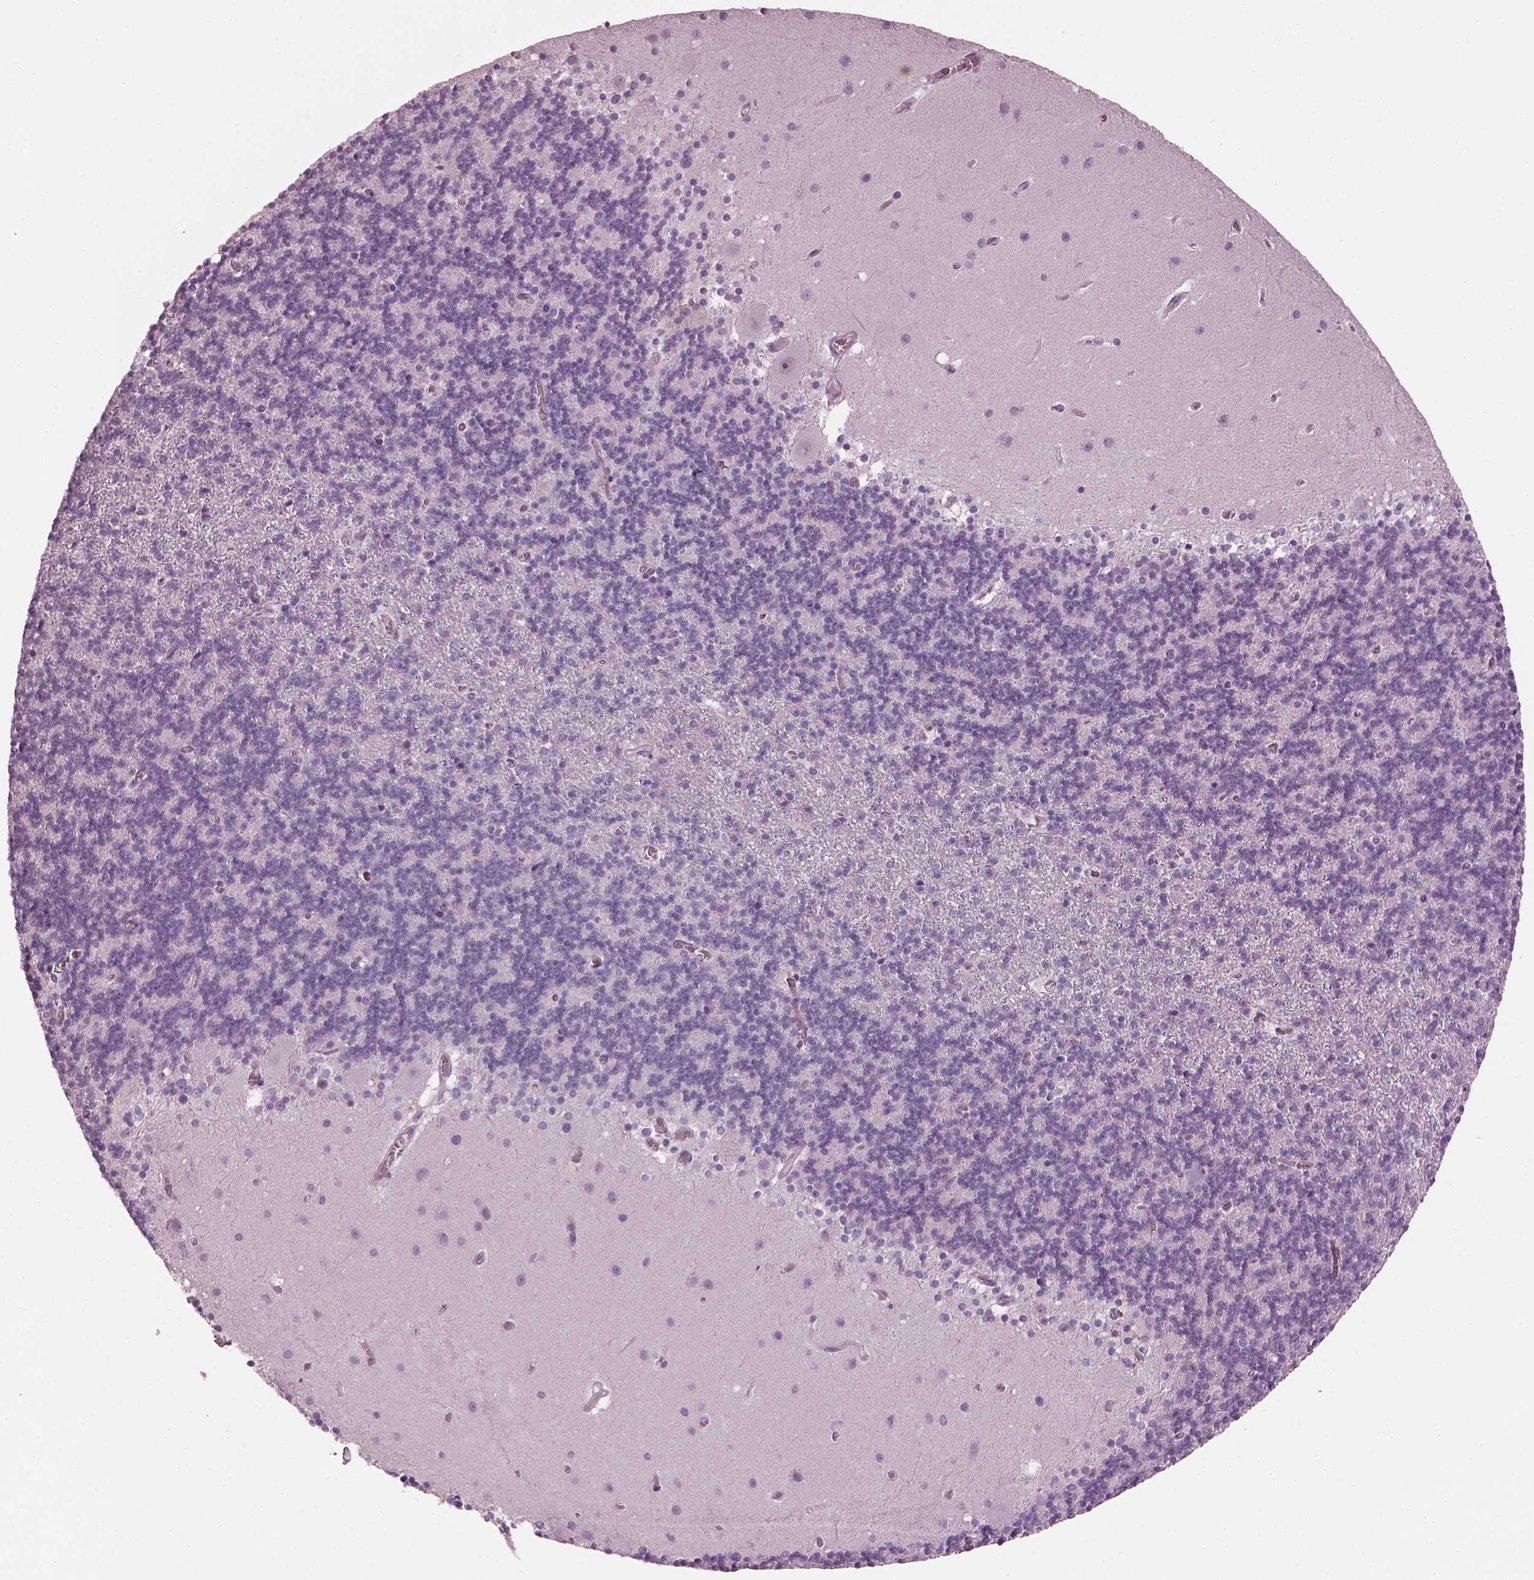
{"staining": {"intensity": "negative", "quantity": "none", "location": "none"}, "tissue": "cerebellum", "cell_type": "Cells in granular layer", "image_type": "normal", "snomed": [{"axis": "morphology", "description": "Normal tissue, NOS"}, {"axis": "topography", "description": "Cerebellum"}], "caption": "High magnification brightfield microscopy of benign cerebellum stained with DAB (brown) and counterstained with hematoxylin (blue): cells in granular layer show no significant expression. (Brightfield microscopy of DAB IHC at high magnification).", "gene": "BFSP1", "patient": {"sex": "male", "age": 70}}